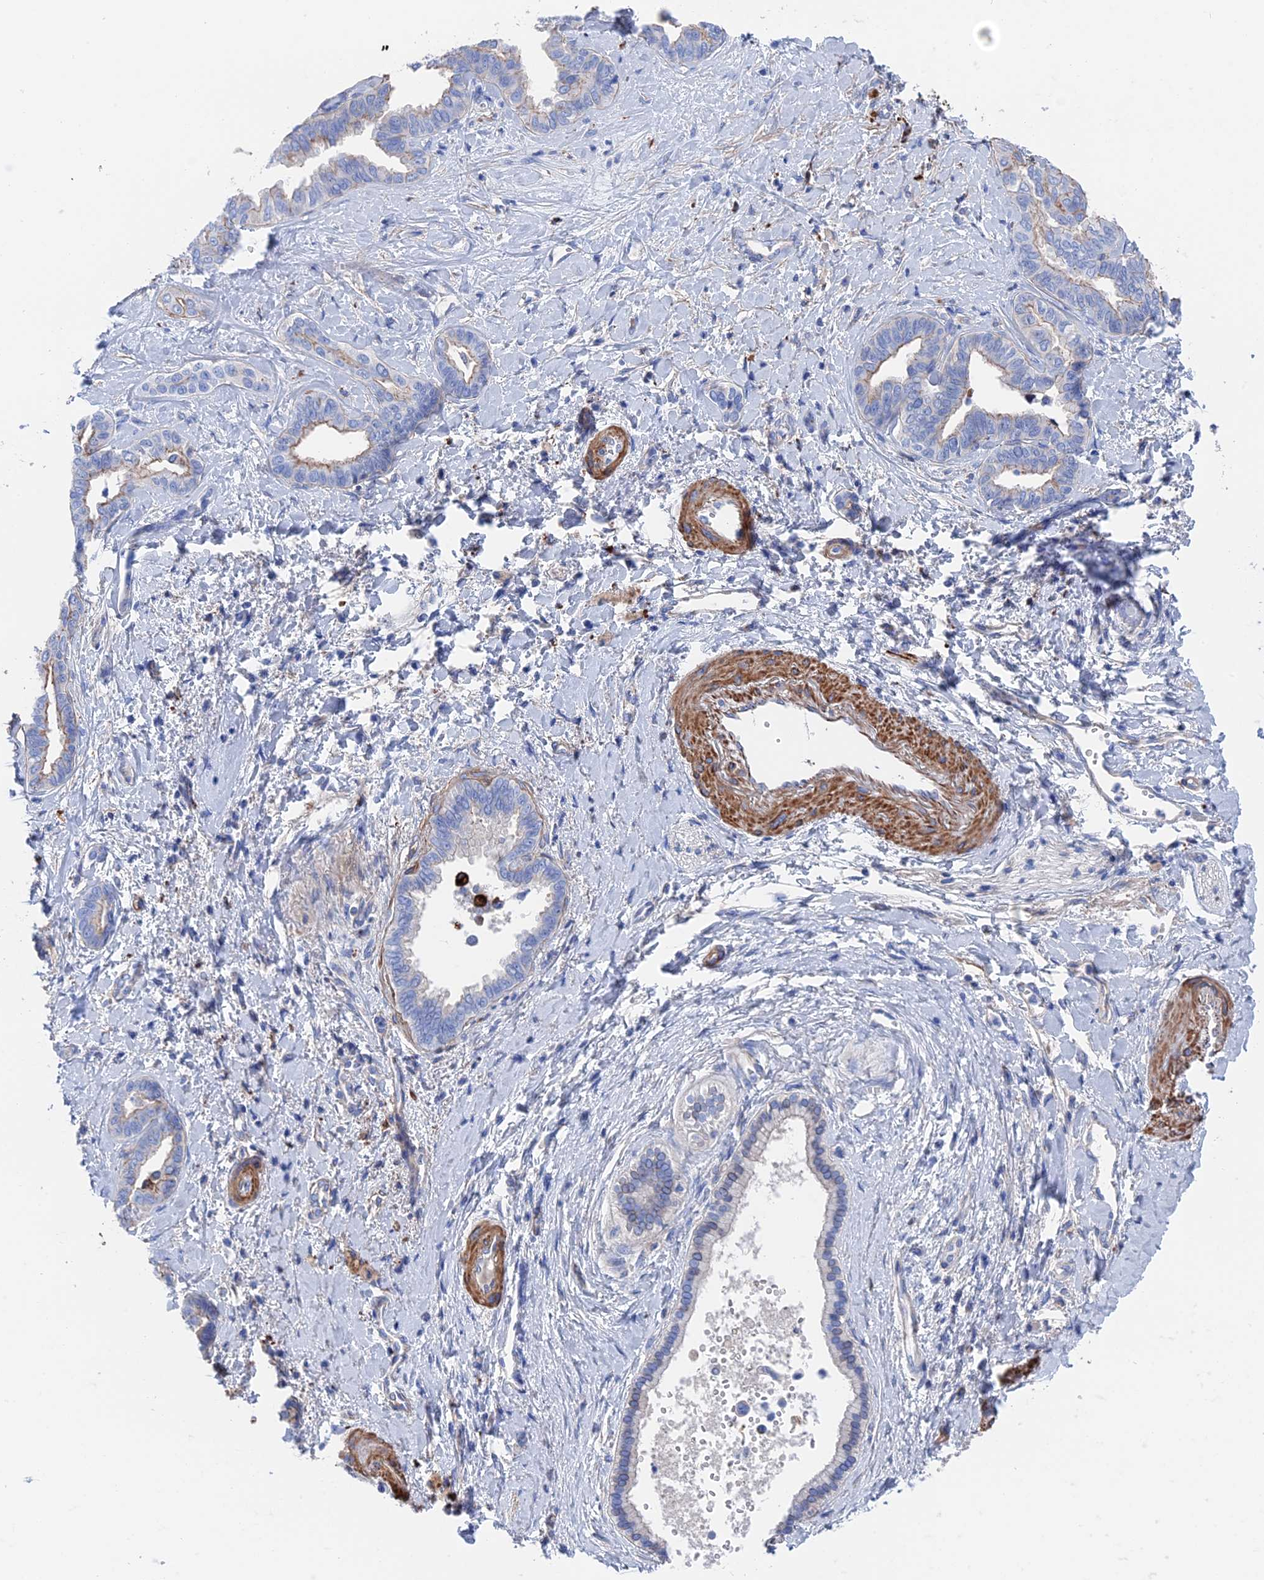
{"staining": {"intensity": "weak", "quantity": "<25%", "location": "cytoplasmic/membranous"}, "tissue": "liver cancer", "cell_type": "Tumor cells", "image_type": "cancer", "snomed": [{"axis": "morphology", "description": "Cholangiocarcinoma"}, {"axis": "topography", "description": "Liver"}], "caption": "IHC micrograph of neoplastic tissue: liver cancer stained with DAB (3,3'-diaminobenzidine) displays no significant protein expression in tumor cells.", "gene": "STRA6", "patient": {"sex": "female", "age": 77}}